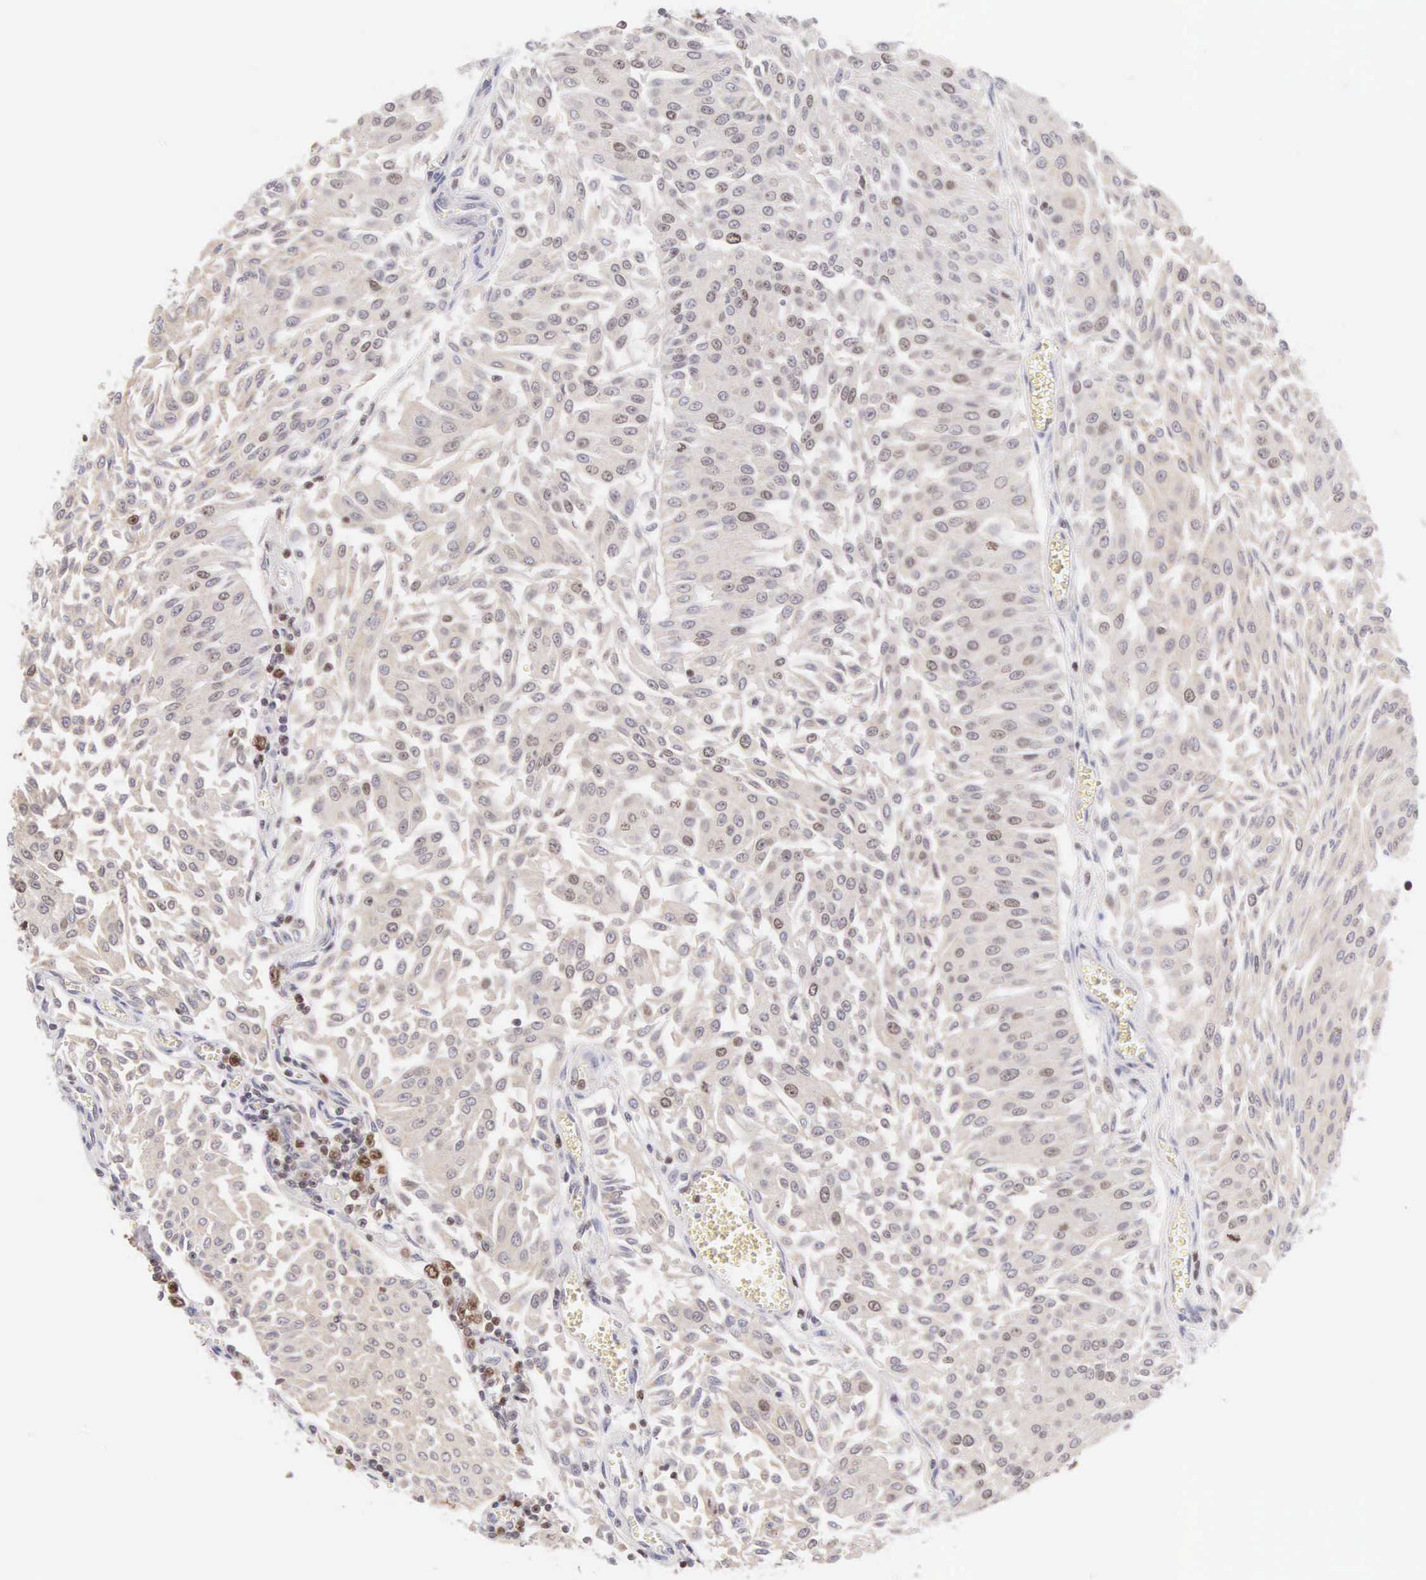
{"staining": {"intensity": "weak", "quantity": "25%-75%", "location": "nuclear"}, "tissue": "urothelial cancer", "cell_type": "Tumor cells", "image_type": "cancer", "snomed": [{"axis": "morphology", "description": "Urothelial carcinoma, Low grade"}, {"axis": "topography", "description": "Urinary bladder"}], "caption": "Immunohistochemical staining of human urothelial cancer shows low levels of weak nuclear protein positivity in approximately 25%-75% of tumor cells. (brown staining indicates protein expression, while blue staining denotes nuclei).", "gene": "VRK1", "patient": {"sex": "male", "age": 86}}